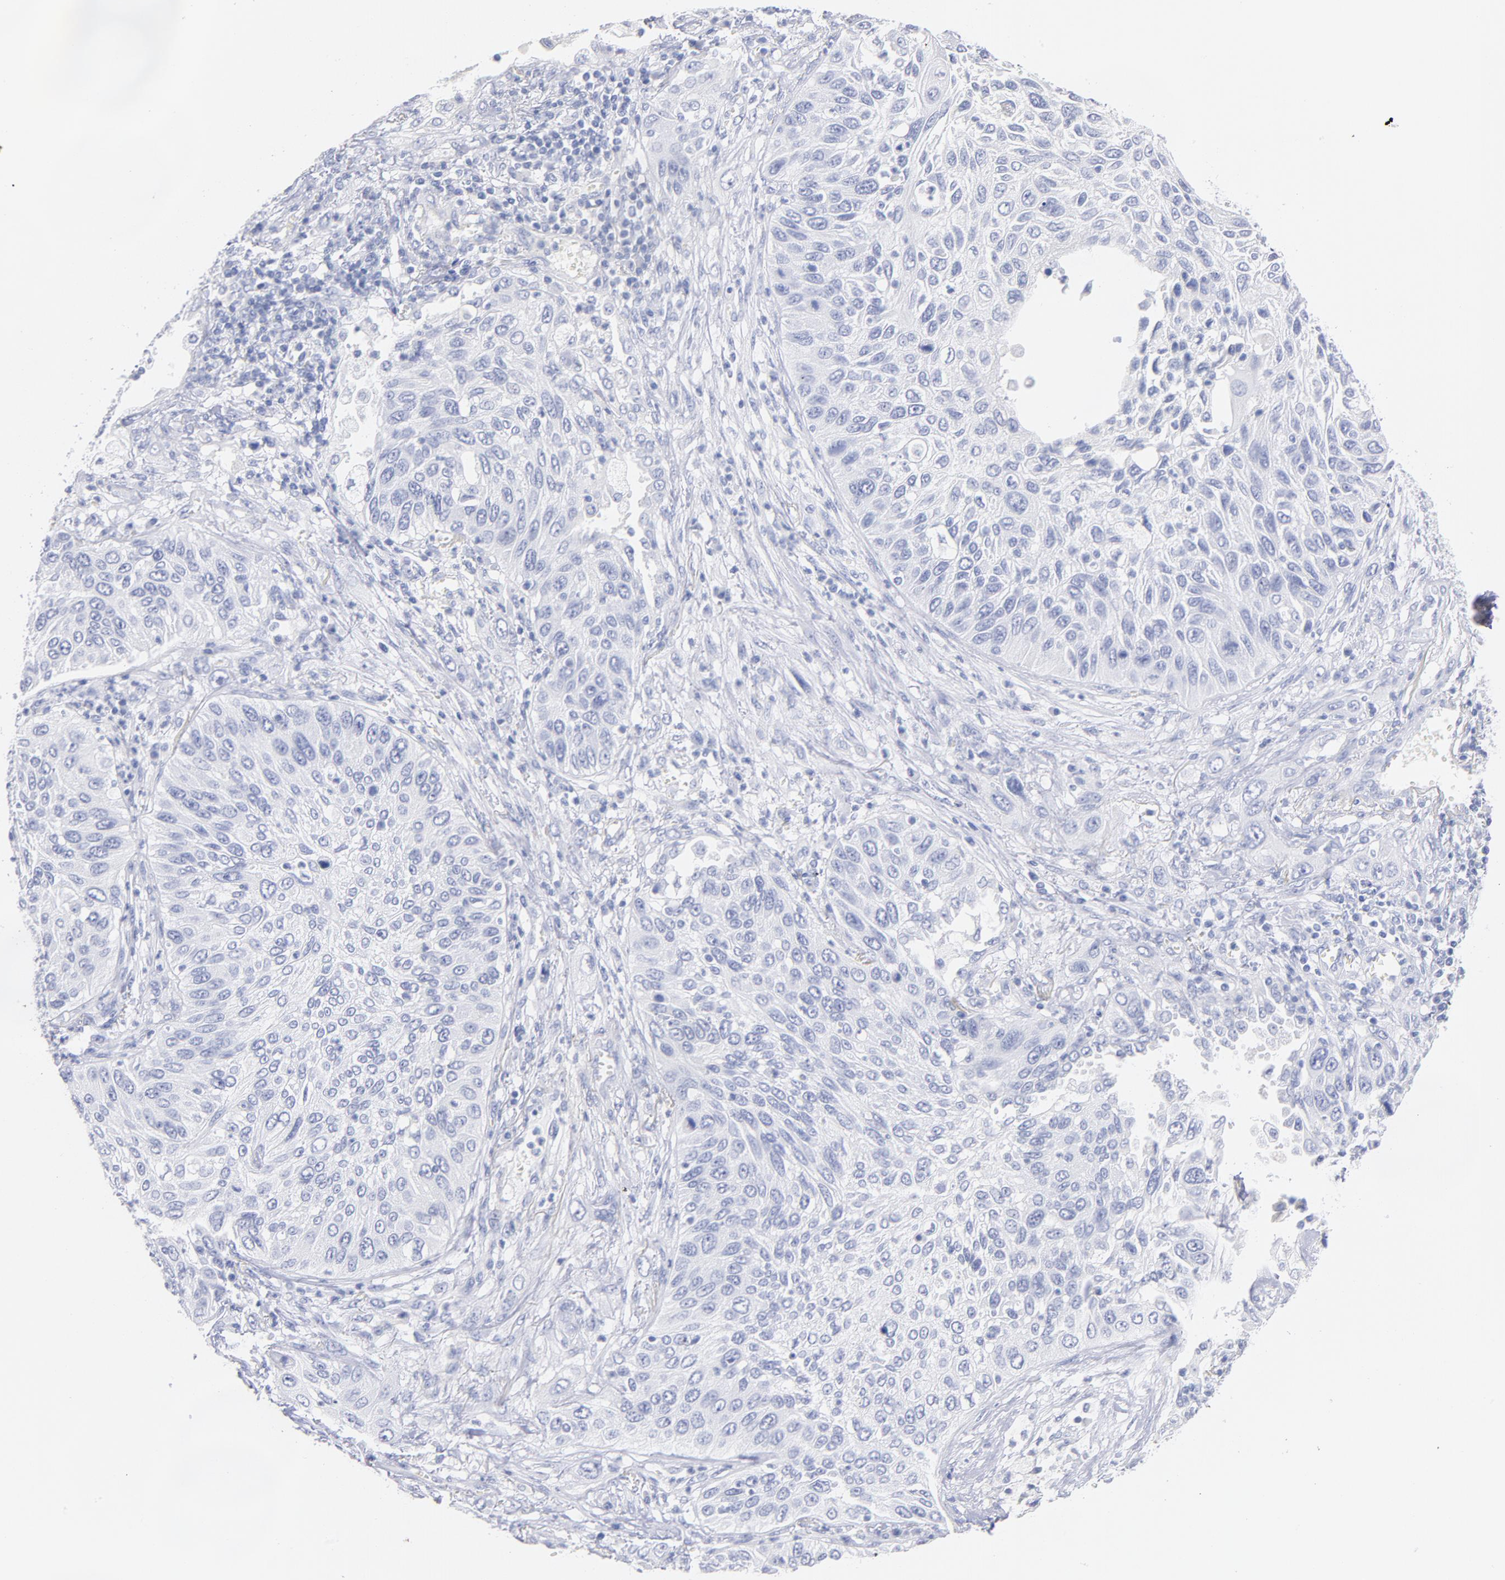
{"staining": {"intensity": "negative", "quantity": "none", "location": "none"}, "tissue": "lung cancer", "cell_type": "Tumor cells", "image_type": "cancer", "snomed": [{"axis": "morphology", "description": "Squamous cell carcinoma, NOS"}, {"axis": "topography", "description": "Lung"}], "caption": "Immunohistochemical staining of squamous cell carcinoma (lung) shows no significant positivity in tumor cells.", "gene": "SCGN", "patient": {"sex": "female", "age": 76}}